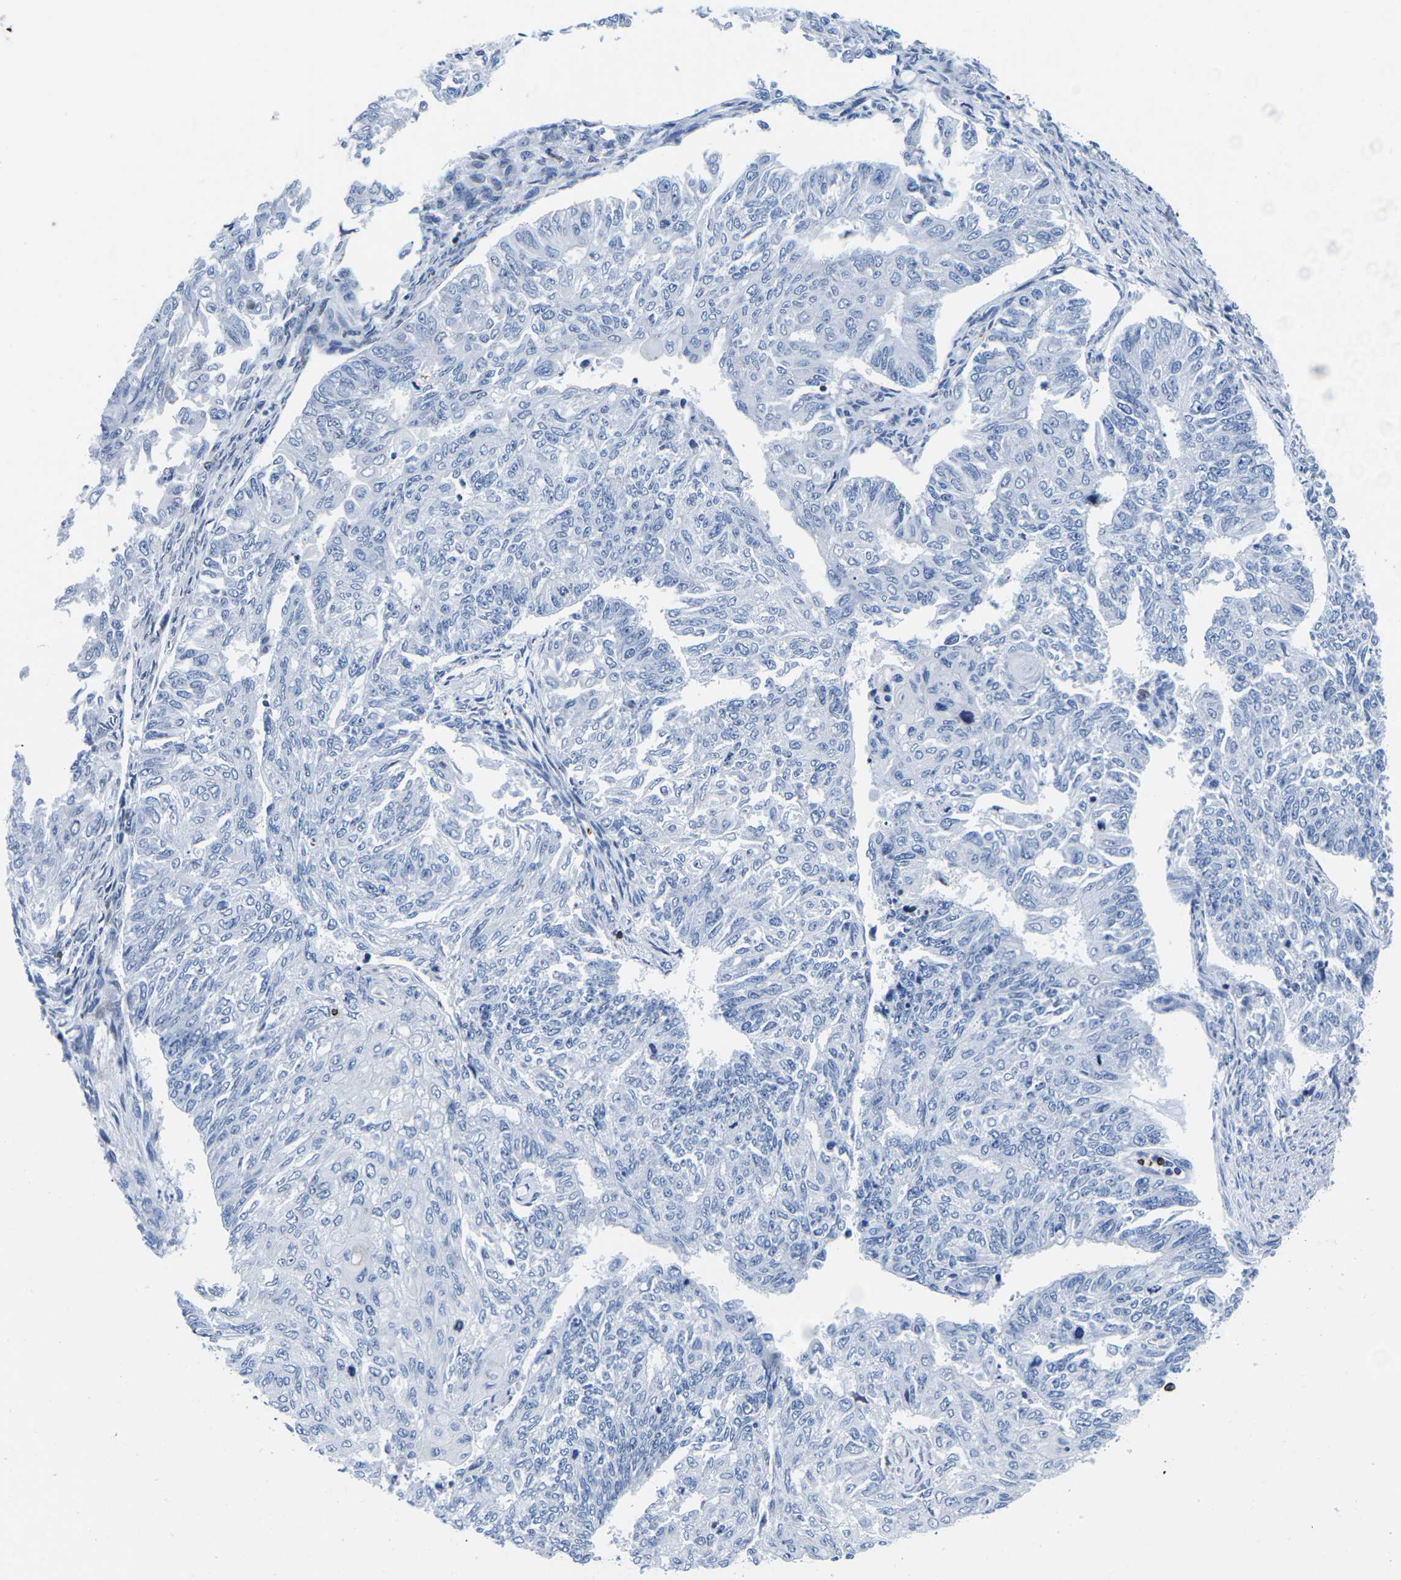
{"staining": {"intensity": "negative", "quantity": "none", "location": "none"}, "tissue": "endometrial cancer", "cell_type": "Tumor cells", "image_type": "cancer", "snomed": [{"axis": "morphology", "description": "Adenocarcinoma, NOS"}, {"axis": "topography", "description": "Endometrium"}], "caption": "High magnification brightfield microscopy of endometrial cancer stained with DAB (brown) and counterstained with hematoxylin (blue): tumor cells show no significant positivity. Nuclei are stained in blue.", "gene": "CTSW", "patient": {"sex": "female", "age": 32}}